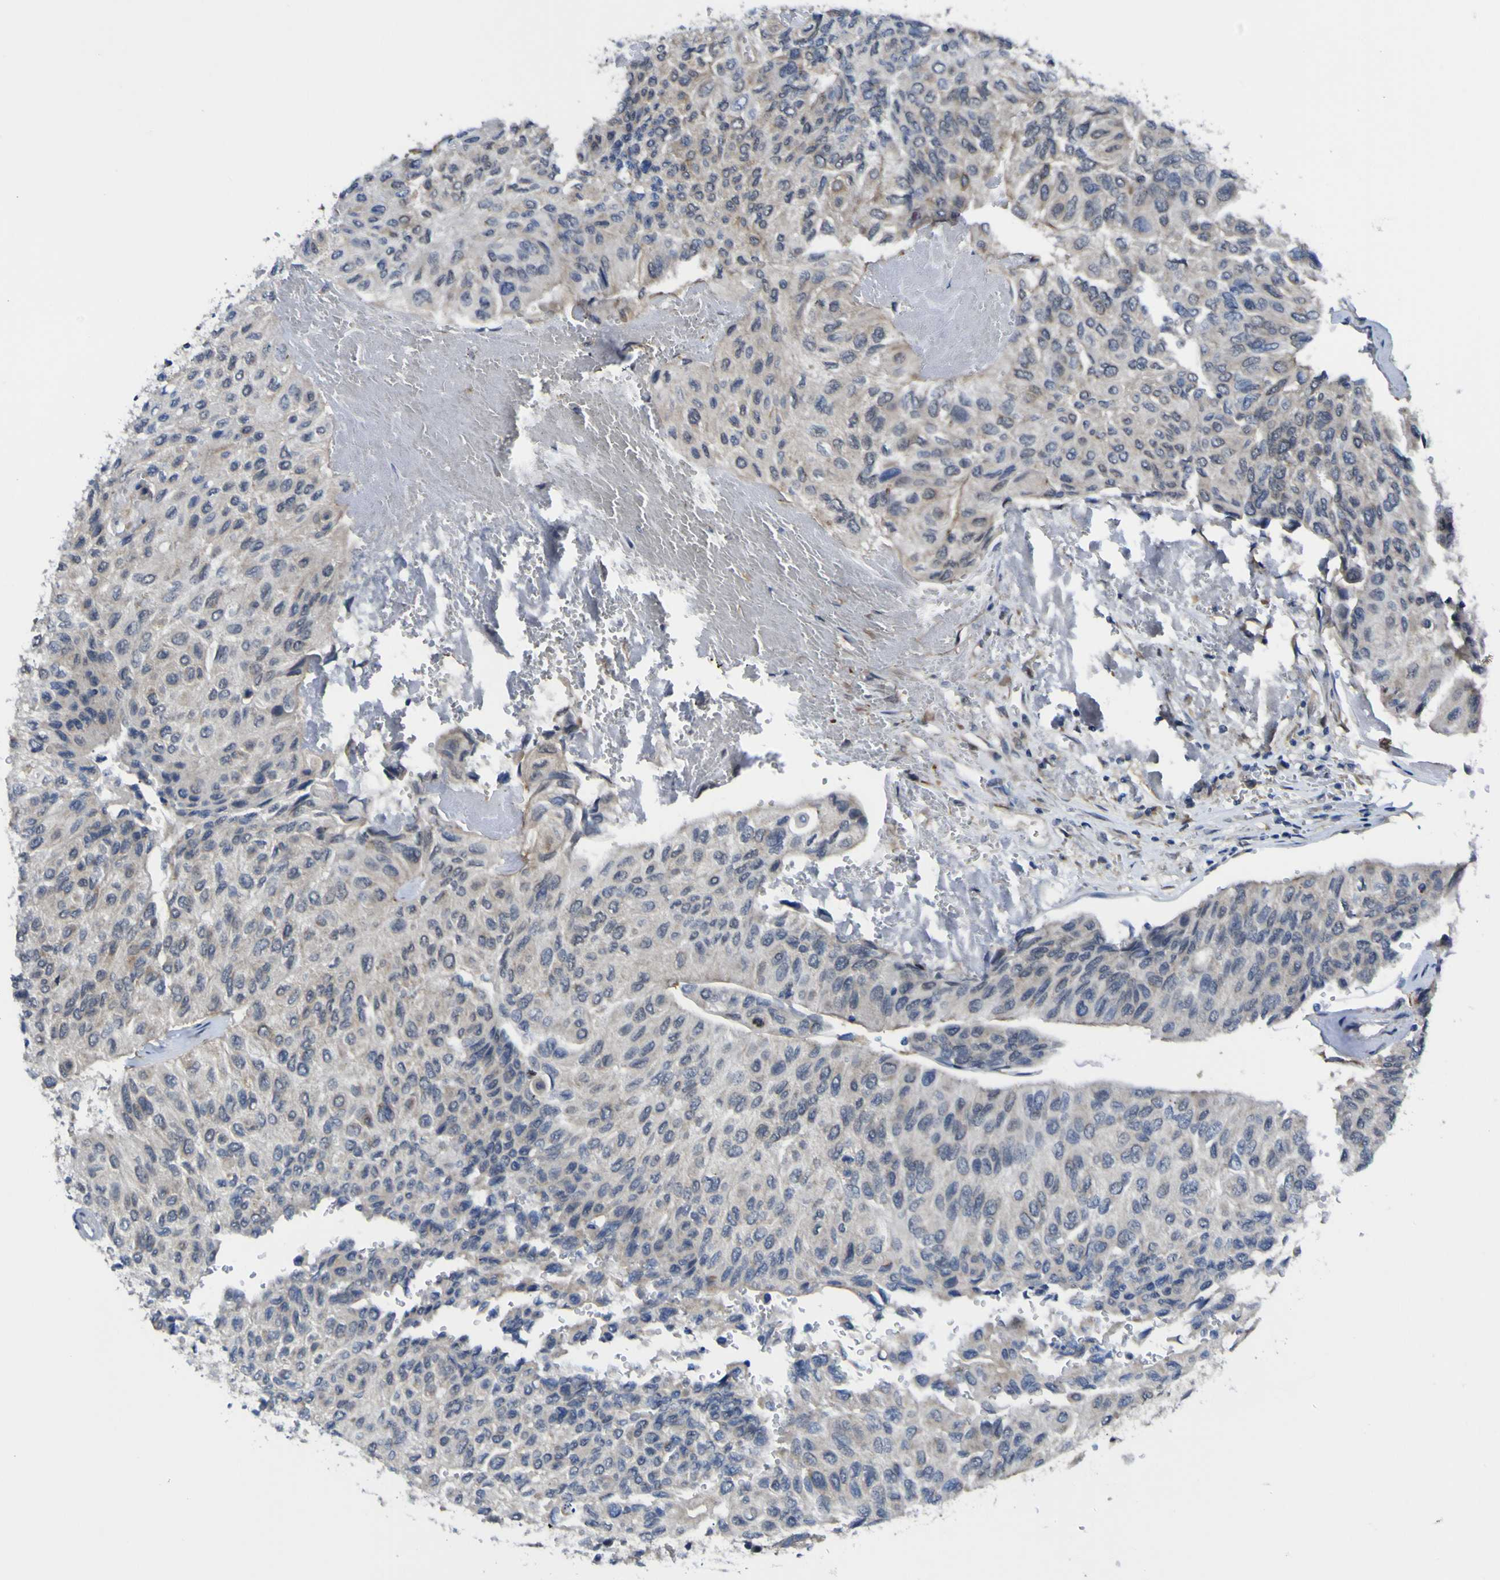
{"staining": {"intensity": "negative", "quantity": "none", "location": "none"}, "tissue": "urothelial cancer", "cell_type": "Tumor cells", "image_type": "cancer", "snomed": [{"axis": "morphology", "description": "Urothelial carcinoma, High grade"}, {"axis": "topography", "description": "Urinary bladder"}], "caption": "This micrograph is of urothelial cancer stained with IHC to label a protein in brown with the nuclei are counter-stained blue. There is no staining in tumor cells. (Immunohistochemistry, brightfield microscopy, high magnification).", "gene": "TNFRSF11A", "patient": {"sex": "male", "age": 66}}